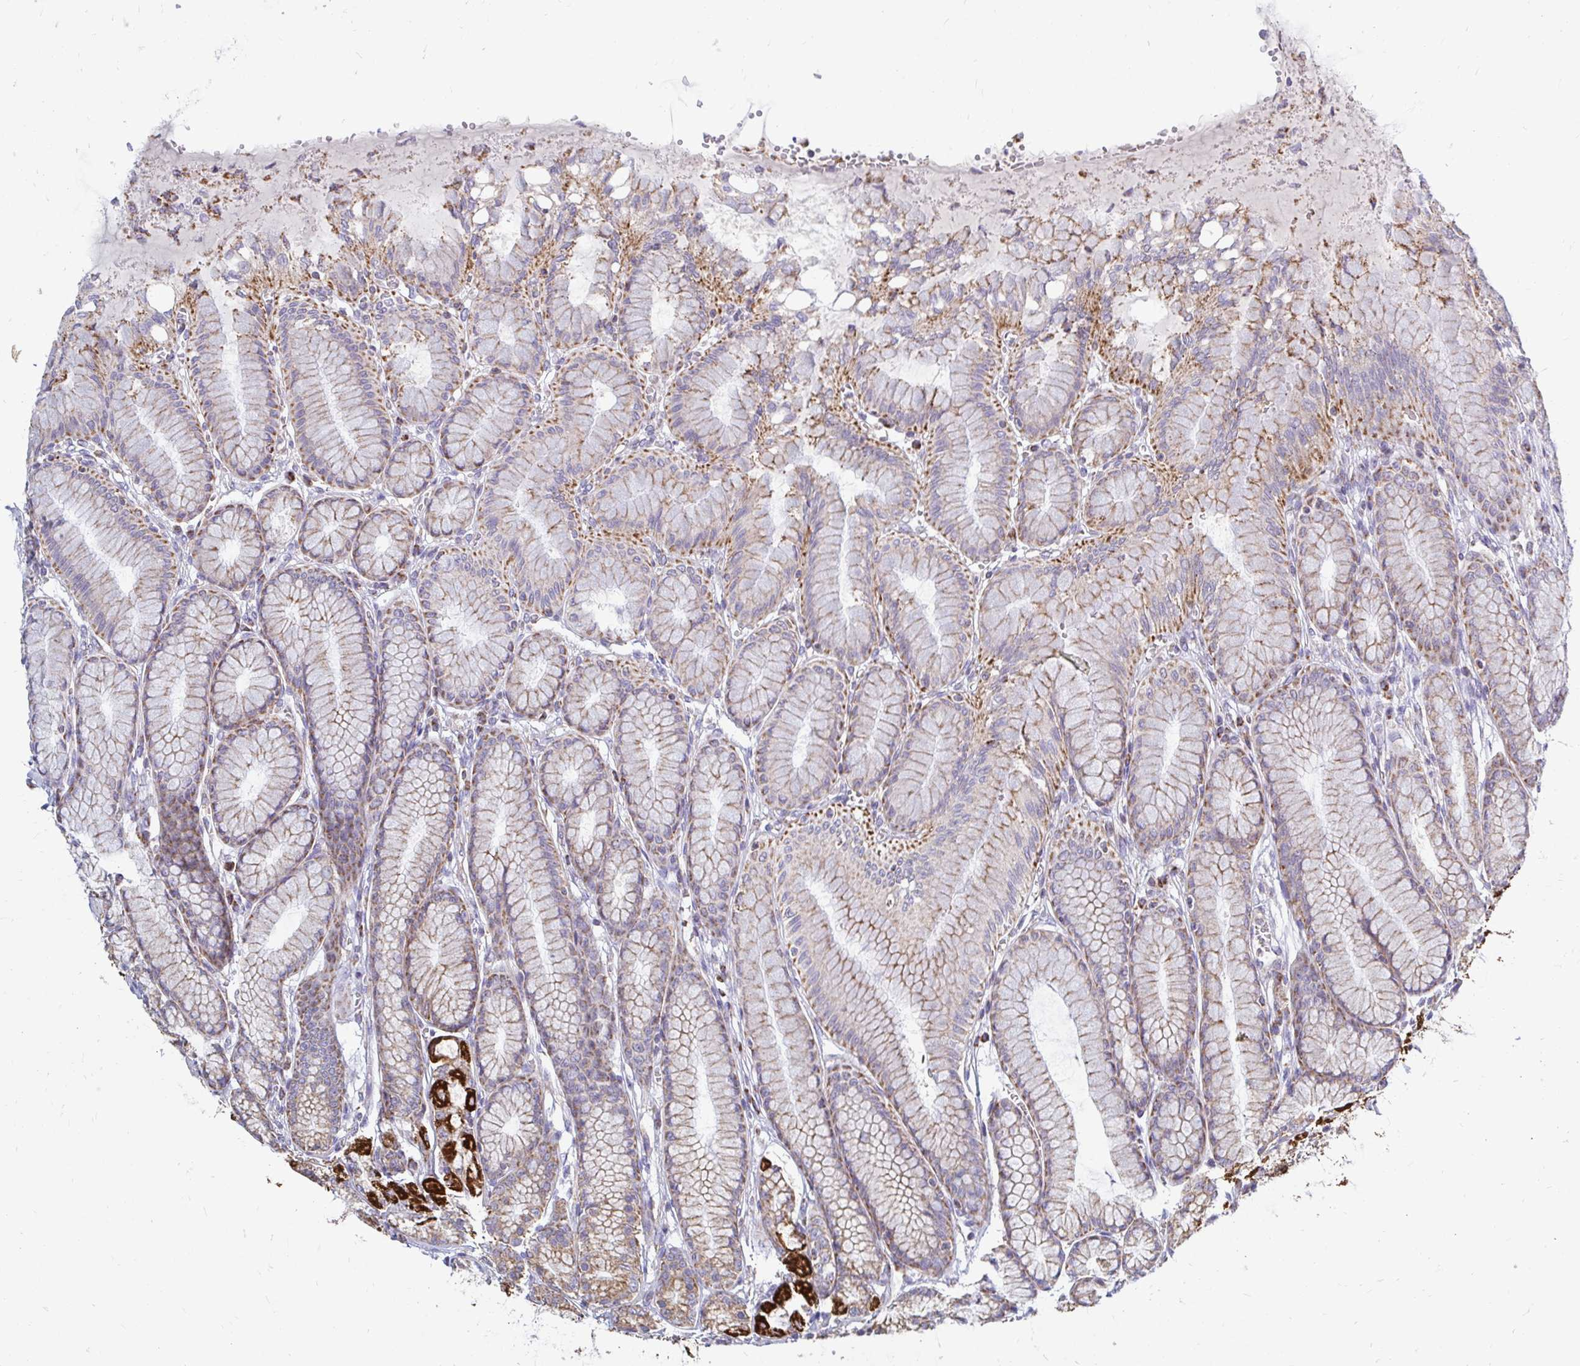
{"staining": {"intensity": "strong", "quantity": "25%-75%", "location": "cytoplasmic/membranous"}, "tissue": "stomach", "cell_type": "Glandular cells", "image_type": "normal", "snomed": [{"axis": "morphology", "description": "Normal tissue, NOS"}, {"axis": "topography", "description": "Stomach"}, {"axis": "topography", "description": "Stomach, lower"}], "caption": "High-magnification brightfield microscopy of benign stomach stained with DAB (3,3'-diaminobenzidine) (brown) and counterstained with hematoxylin (blue). glandular cells exhibit strong cytoplasmic/membranous positivity is appreciated in approximately25%-75% of cells.", "gene": "OR10R2", "patient": {"sex": "male", "age": 76}}